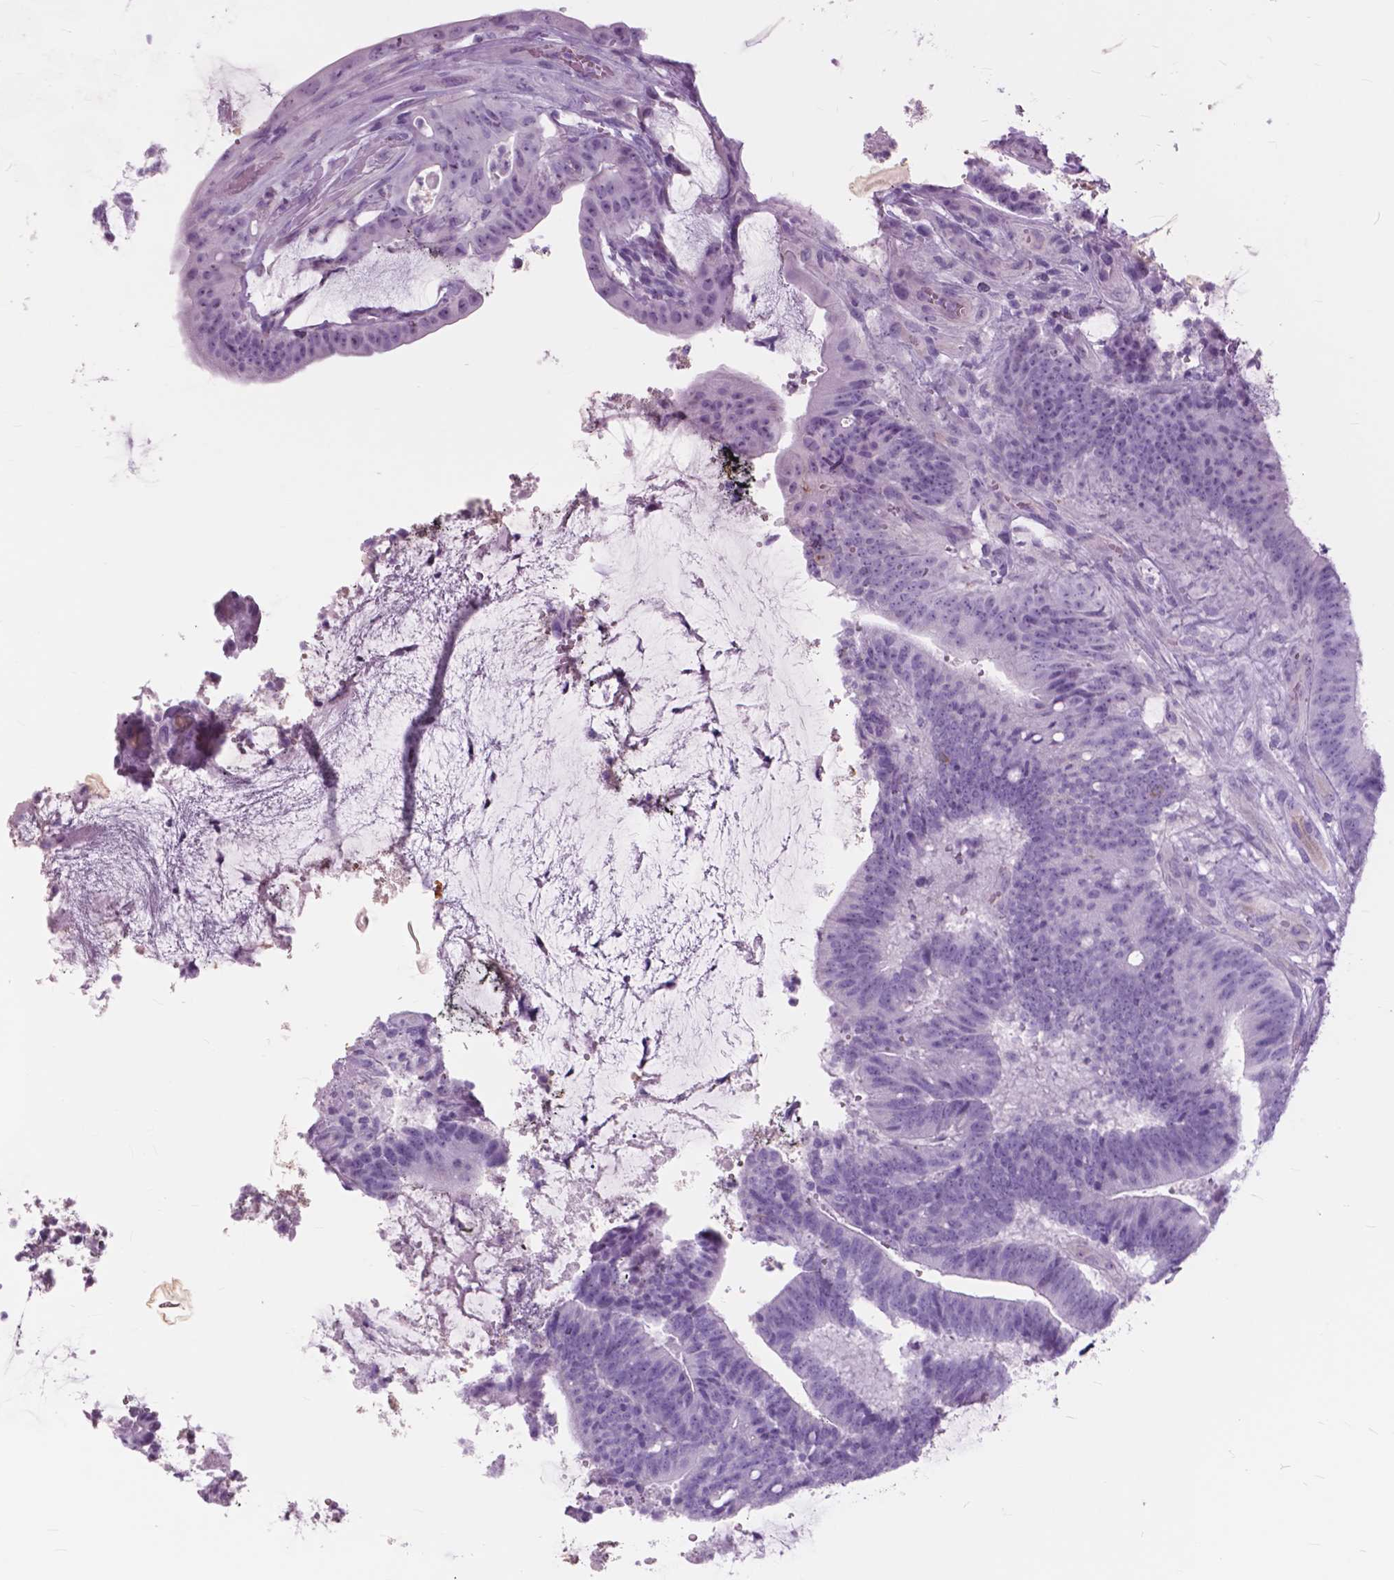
{"staining": {"intensity": "negative", "quantity": "none", "location": "none"}, "tissue": "colorectal cancer", "cell_type": "Tumor cells", "image_type": "cancer", "snomed": [{"axis": "morphology", "description": "Adenocarcinoma, NOS"}, {"axis": "topography", "description": "Colon"}], "caption": "Image shows no significant protein staining in tumor cells of adenocarcinoma (colorectal).", "gene": "FXYD2", "patient": {"sex": "female", "age": 43}}